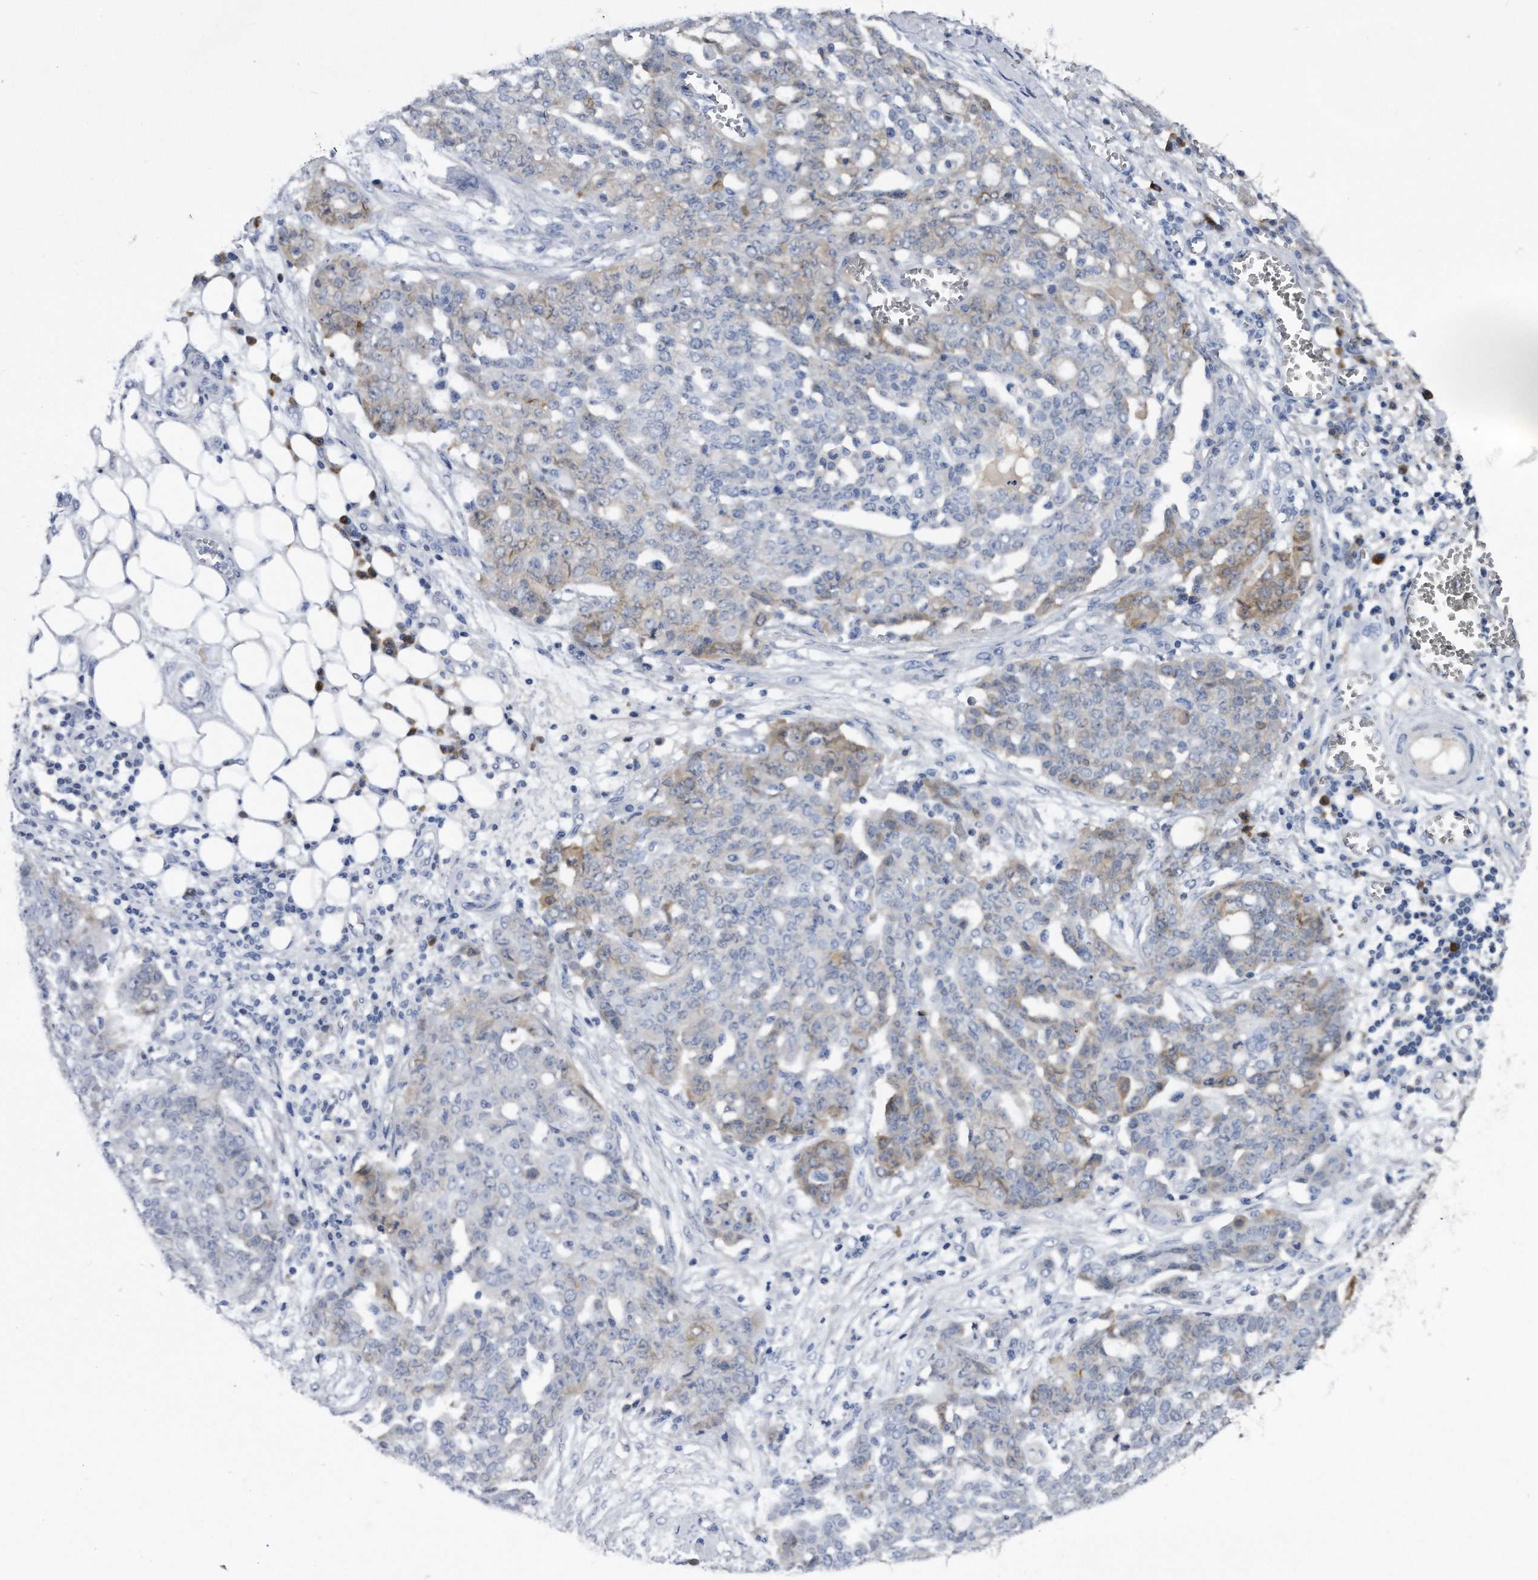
{"staining": {"intensity": "moderate", "quantity": "<25%", "location": "cytoplasmic/membranous"}, "tissue": "ovarian cancer", "cell_type": "Tumor cells", "image_type": "cancer", "snomed": [{"axis": "morphology", "description": "Cystadenocarcinoma, serous, NOS"}, {"axis": "topography", "description": "Soft tissue"}, {"axis": "topography", "description": "Ovary"}], "caption": "A micrograph showing moderate cytoplasmic/membranous staining in about <25% of tumor cells in serous cystadenocarcinoma (ovarian), as visualized by brown immunohistochemical staining.", "gene": "ASNS", "patient": {"sex": "female", "age": 57}}